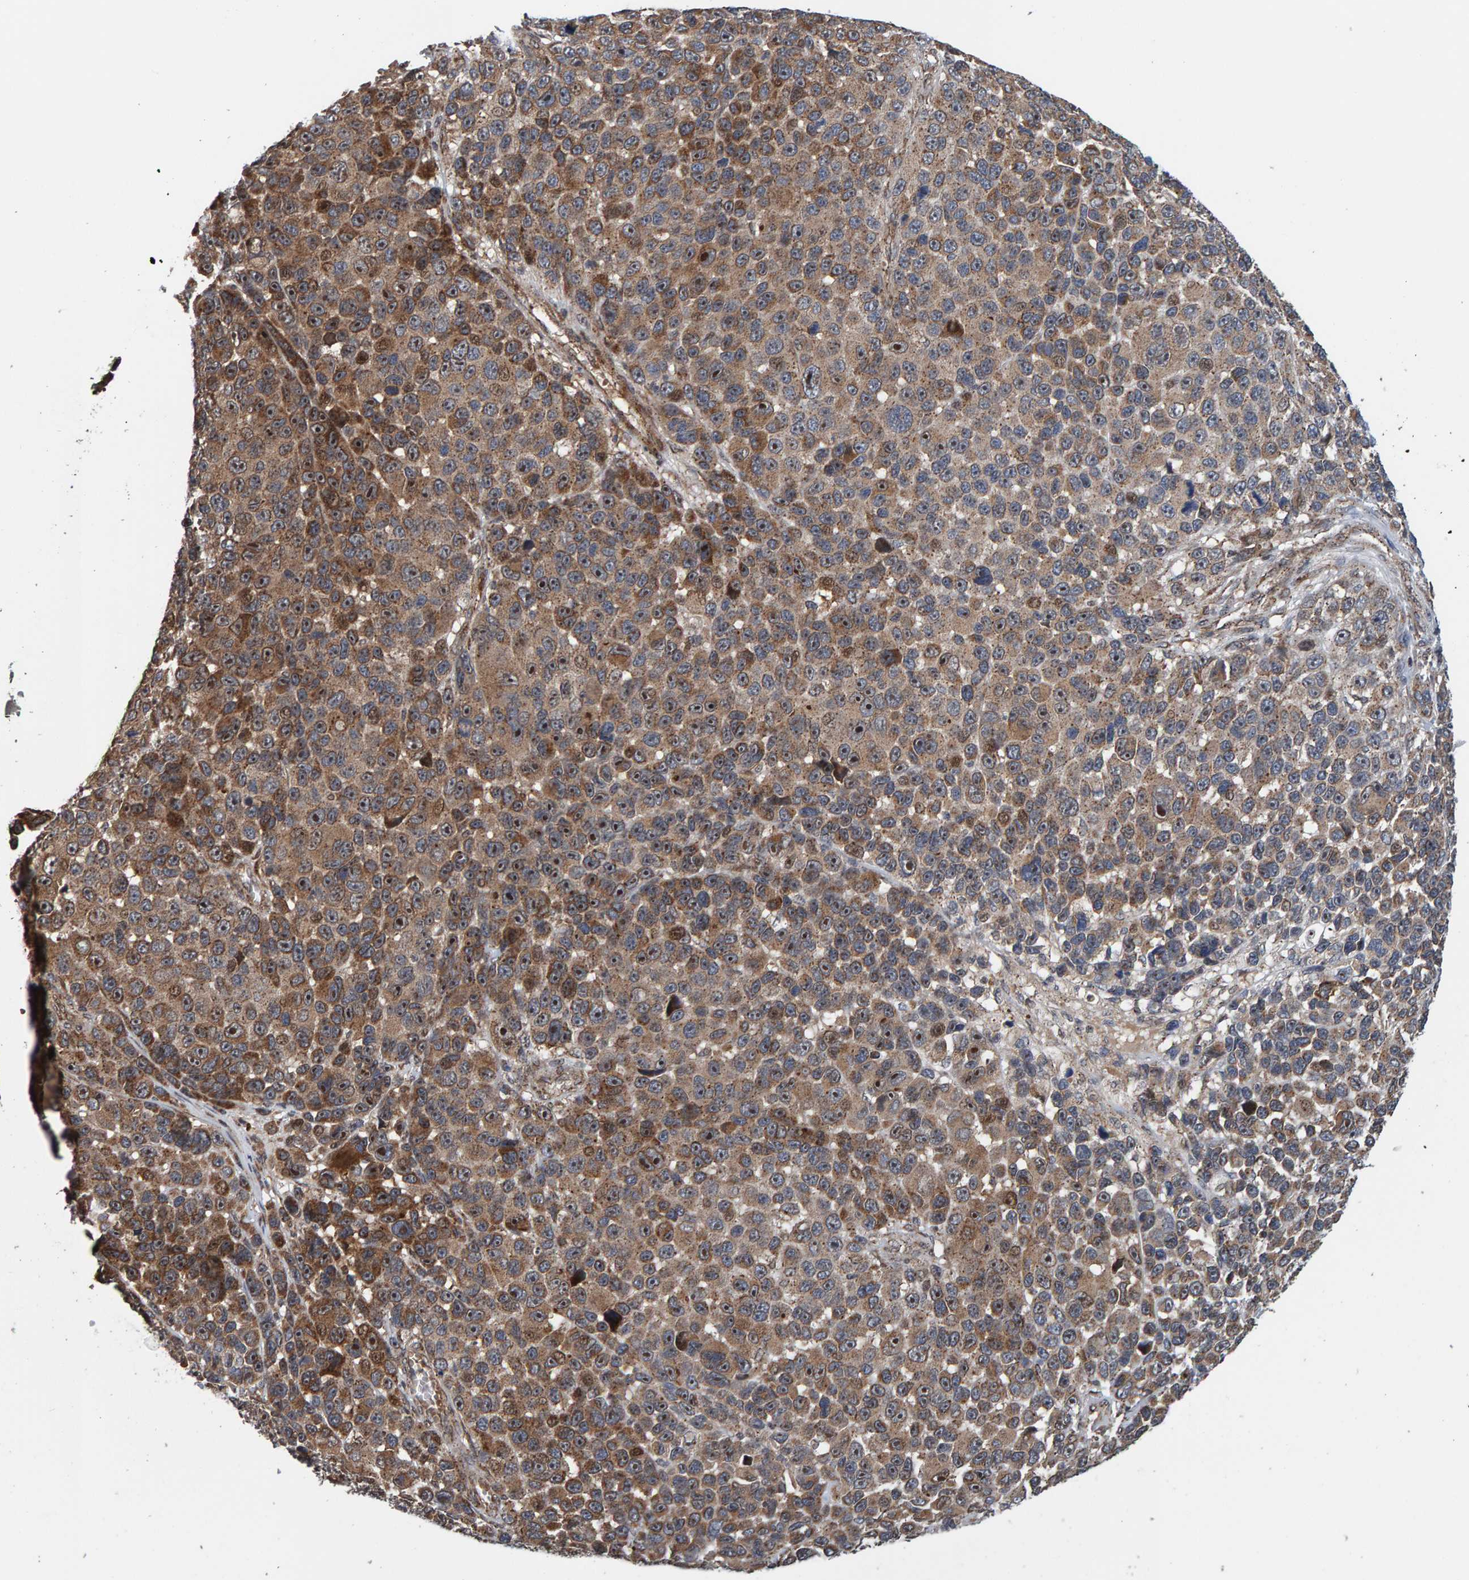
{"staining": {"intensity": "weak", "quantity": ">75%", "location": "cytoplasmic/membranous,nuclear"}, "tissue": "melanoma", "cell_type": "Tumor cells", "image_type": "cancer", "snomed": [{"axis": "morphology", "description": "Malignant melanoma, NOS"}, {"axis": "topography", "description": "Skin"}], "caption": "A brown stain labels weak cytoplasmic/membranous and nuclear staining of a protein in melanoma tumor cells. Nuclei are stained in blue.", "gene": "CCDC25", "patient": {"sex": "male", "age": 53}}